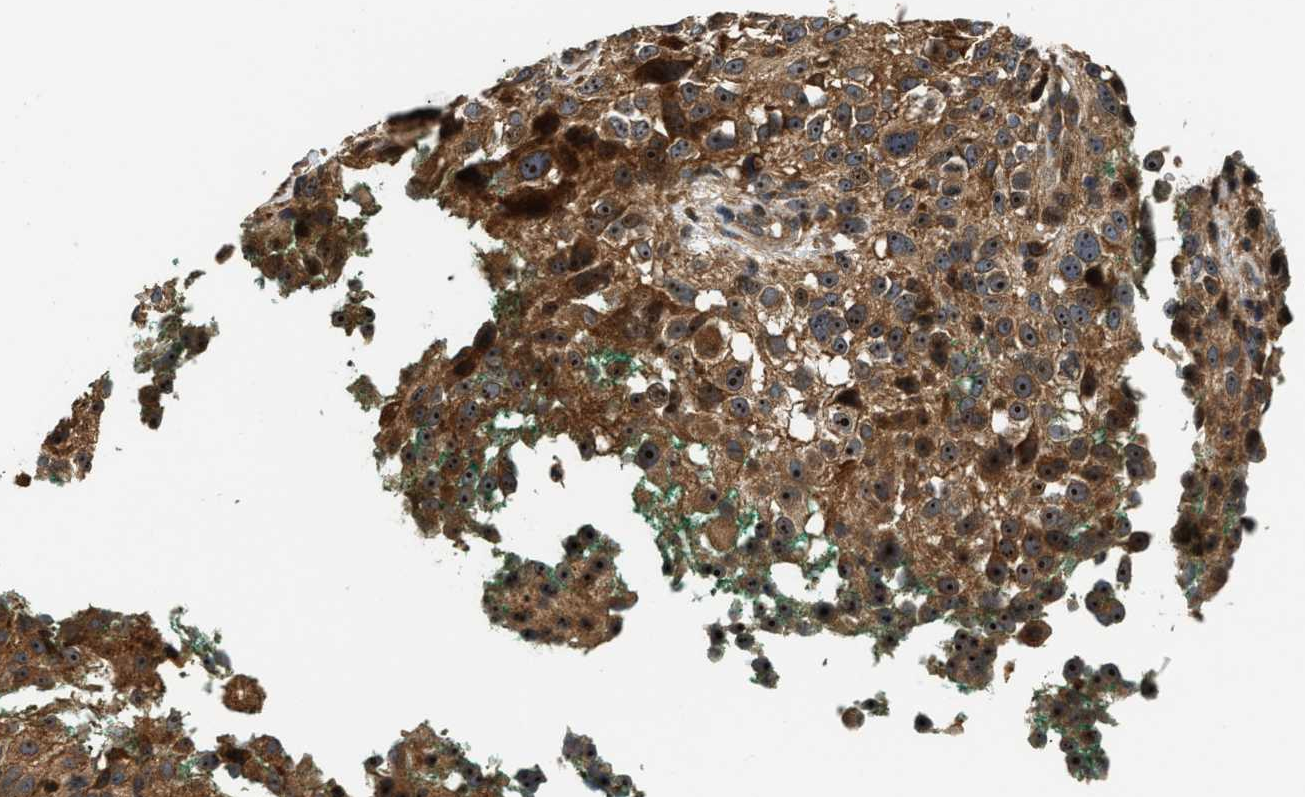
{"staining": {"intensity": "strong", "quantity": ">75%", "location": "cytoplasmic/membranous"}, "tissue": "melanoma", "cell_type": "Tumor cells", "image_type": "cancer", "snomed": [{"axis": "morphology", "description": "Necrosis, NOS"}, {"axis": "morphology", "description": "Malignant melanoma, NOS"}, {"axis": "topography", "description": "Skin"}], "caption": "This photomicrograph displays IHC staining of human melanoma, with high strong cytoplasmic/membranous positivity in approximately >75% of tumor cells.", "gene": "SNX5", "patient": {"sex": "female", "age": 87}}